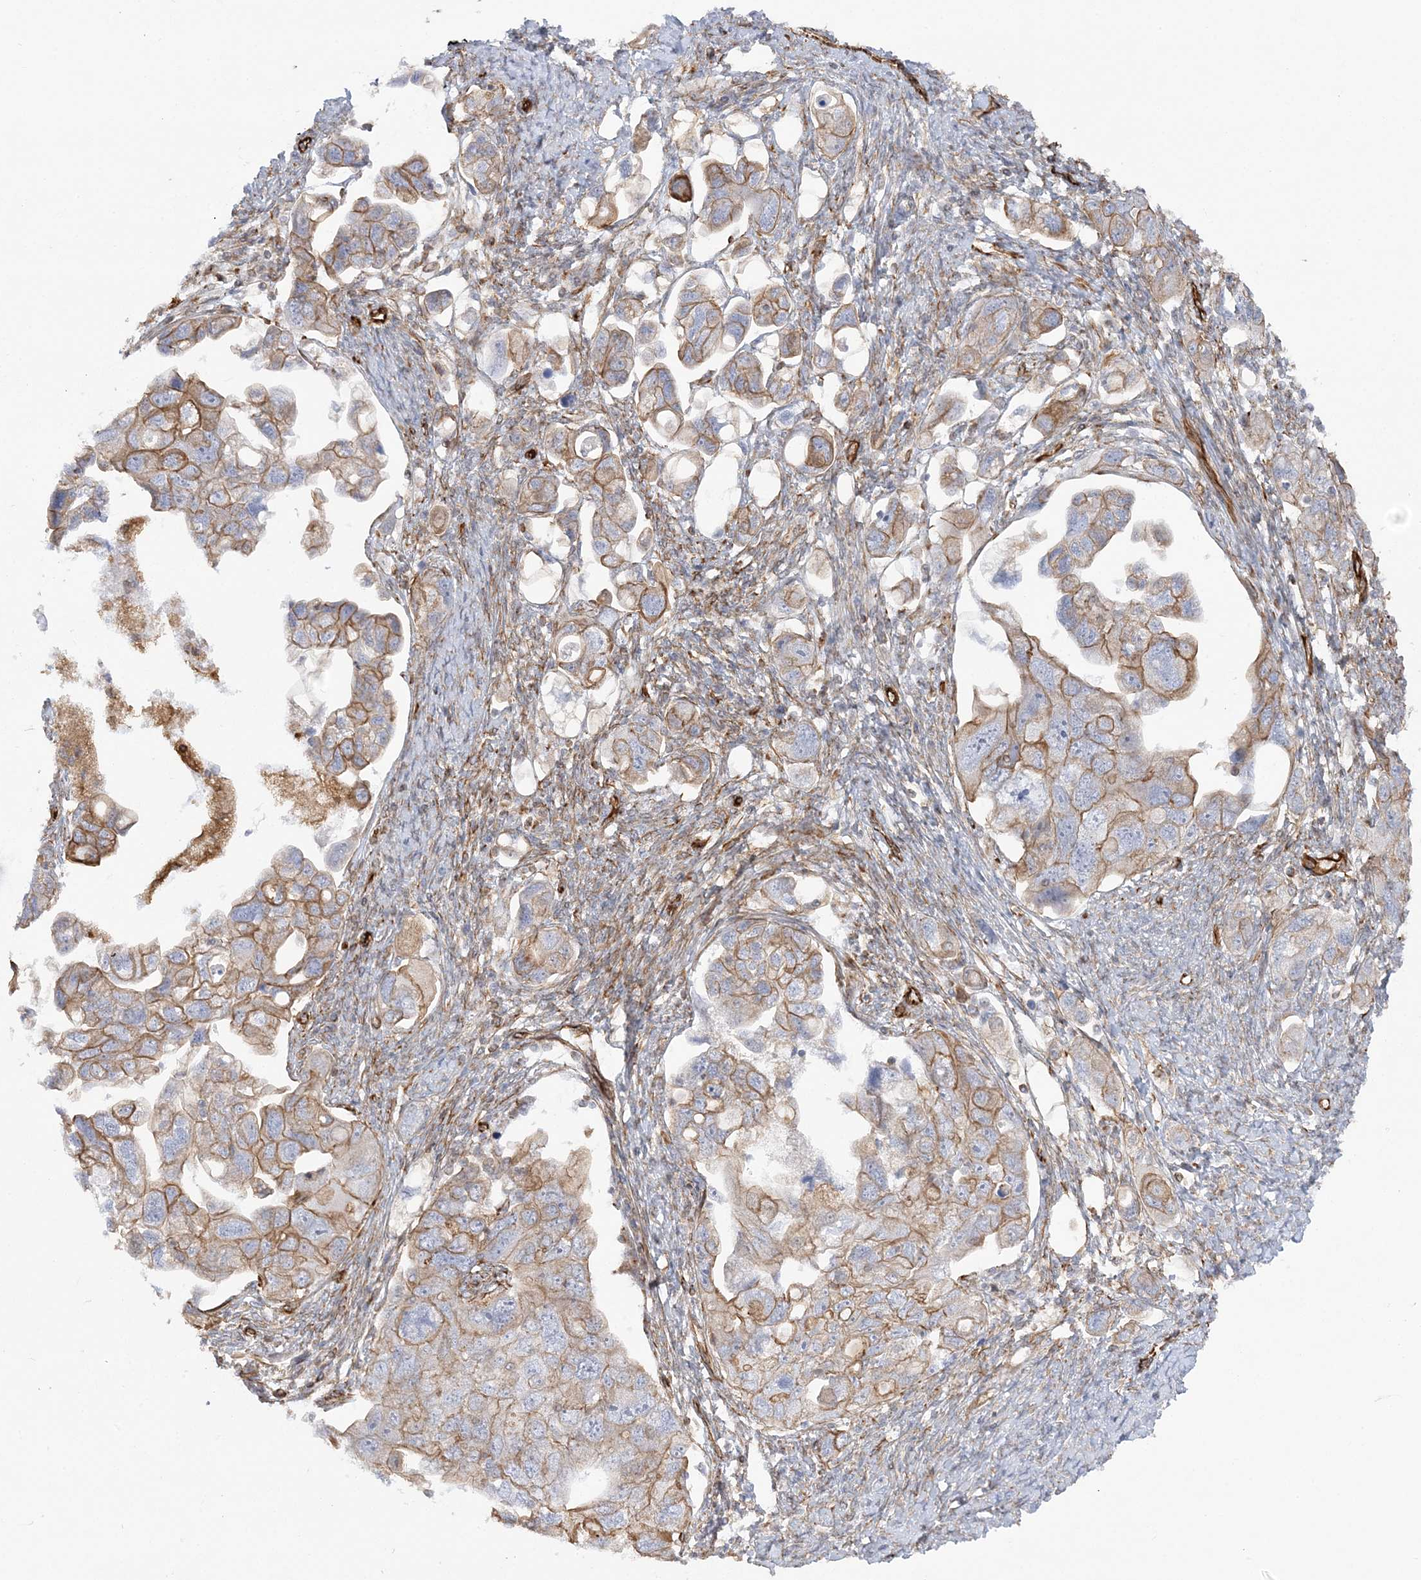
{"staining": {"intensity": "moderate", "quantity": "25%-75%", "location": "cytoplasmic/membranous"}, "tissue": "ovarian cancer", "cell_type": "Tumor cells", "image_type": "cancer", "snomed": [{"axis": "morphology", "description": "Carcinoma, NOS"}, {"axis": "morphology", "description": "Cystadenocarcinoma, serous, NOS"}, {"axis": "topography", "description": "Ovary"}], "caption": "This photomicrograph reveals ovarian cancer stained with IHC to label a protein in brown. The cytoplasmic/membranous of tumor cells show moderate positivity for the protein. Nuclei are counter-stained blue.", "gene": "SCLT1", "patient": {"sex": "female", "age": 69}}